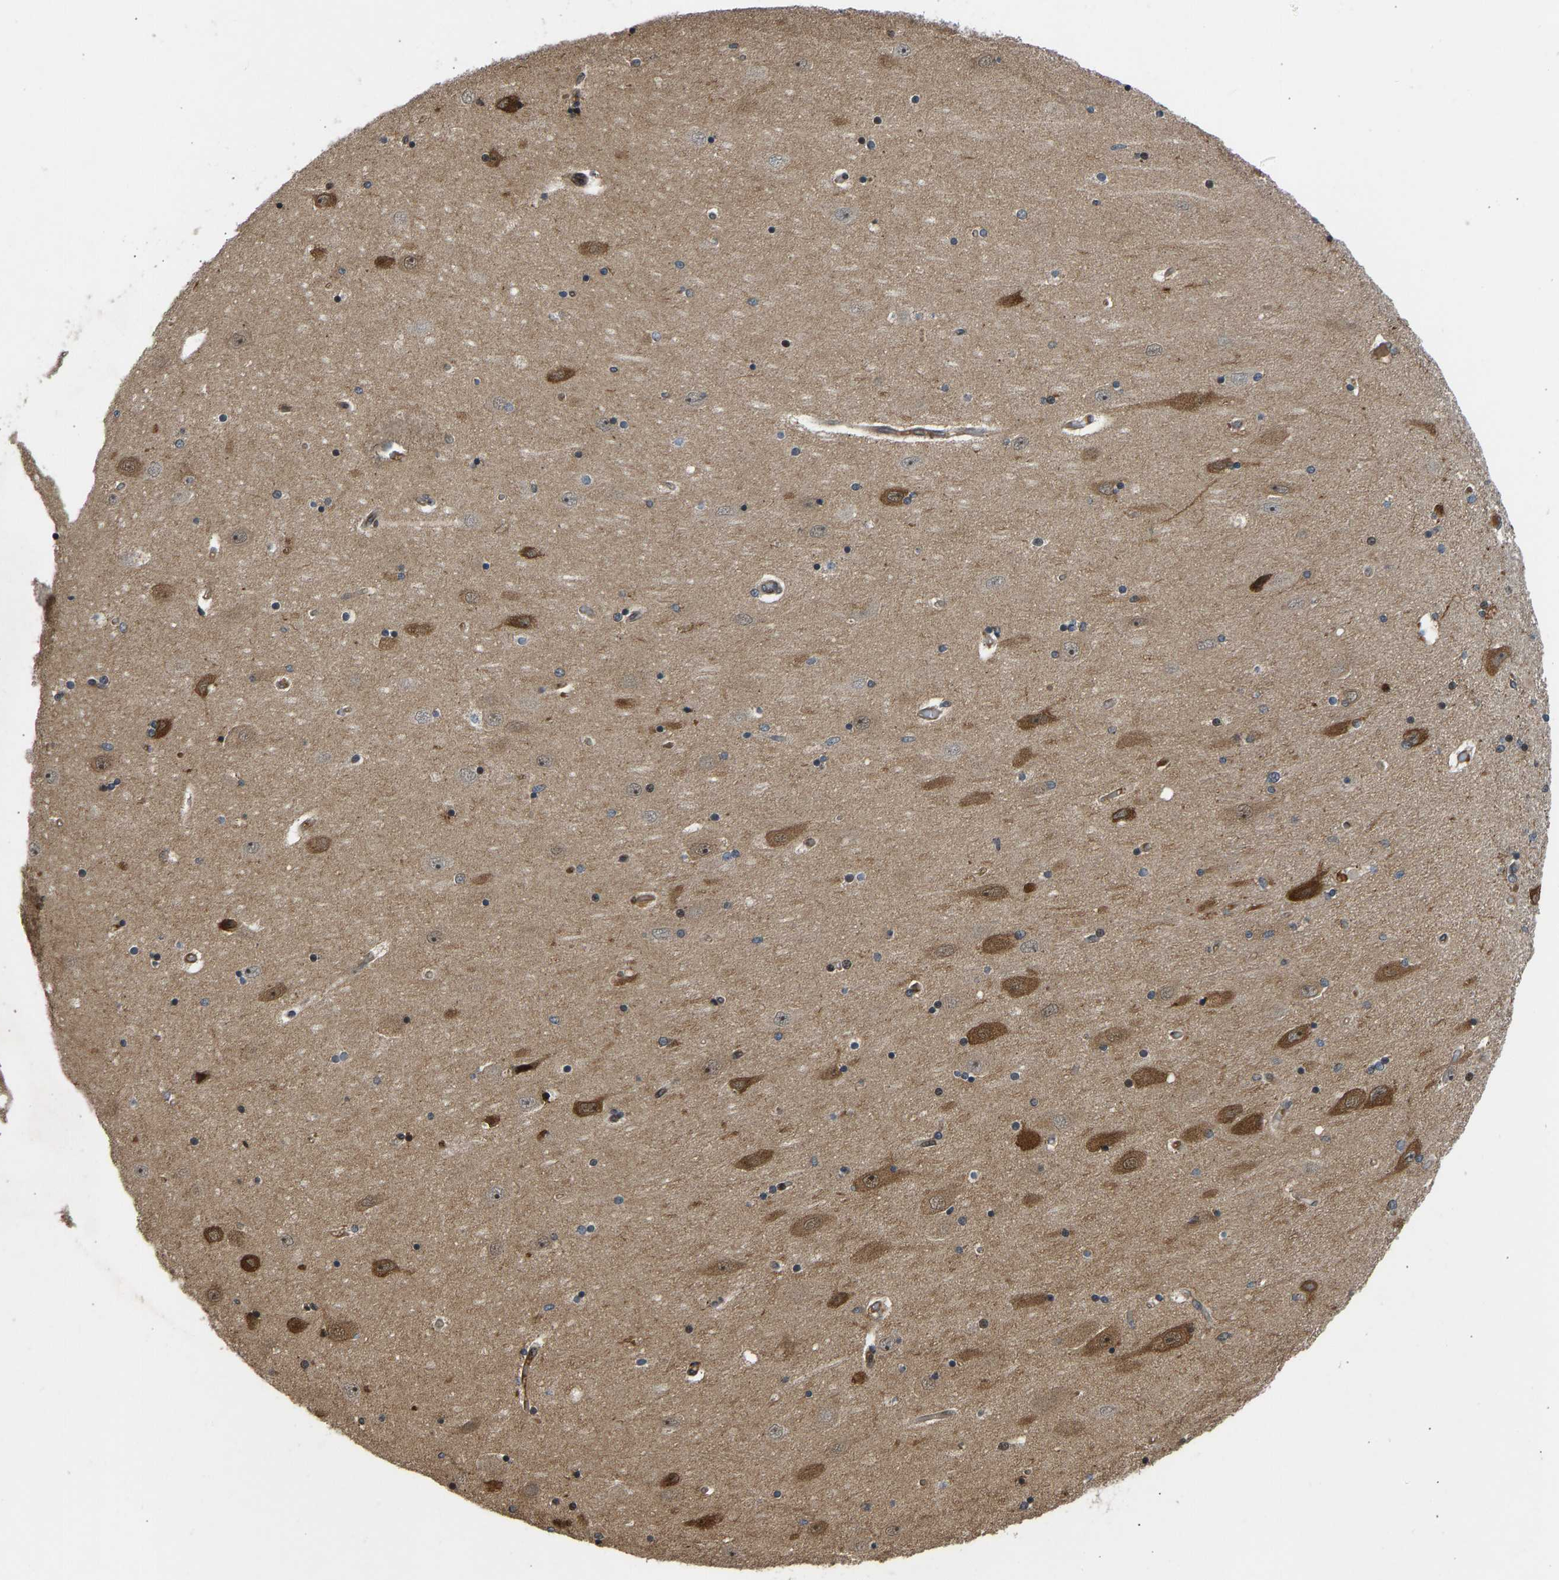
{"staining": {"intensity": "moderate", "quantity": "<25%", "location": "cytoplasmic/membranous"}, "tissue": "hippocampus", "cell_type": "Glial cells", "image_type": "normal", "snomed": [{"axis": "morphology", "description": "Normal tissue, NOS"}, {"axis": "topography", "description": "Hippocampus"}], "caption": "Glial cells reveal low levels of moderate cytoplasmic/membranous staining in approximately <25% of cells in unremarkable hippocampus.", "gene": "RASGRF2", "patient": {"sex": "female", "age": 54}}